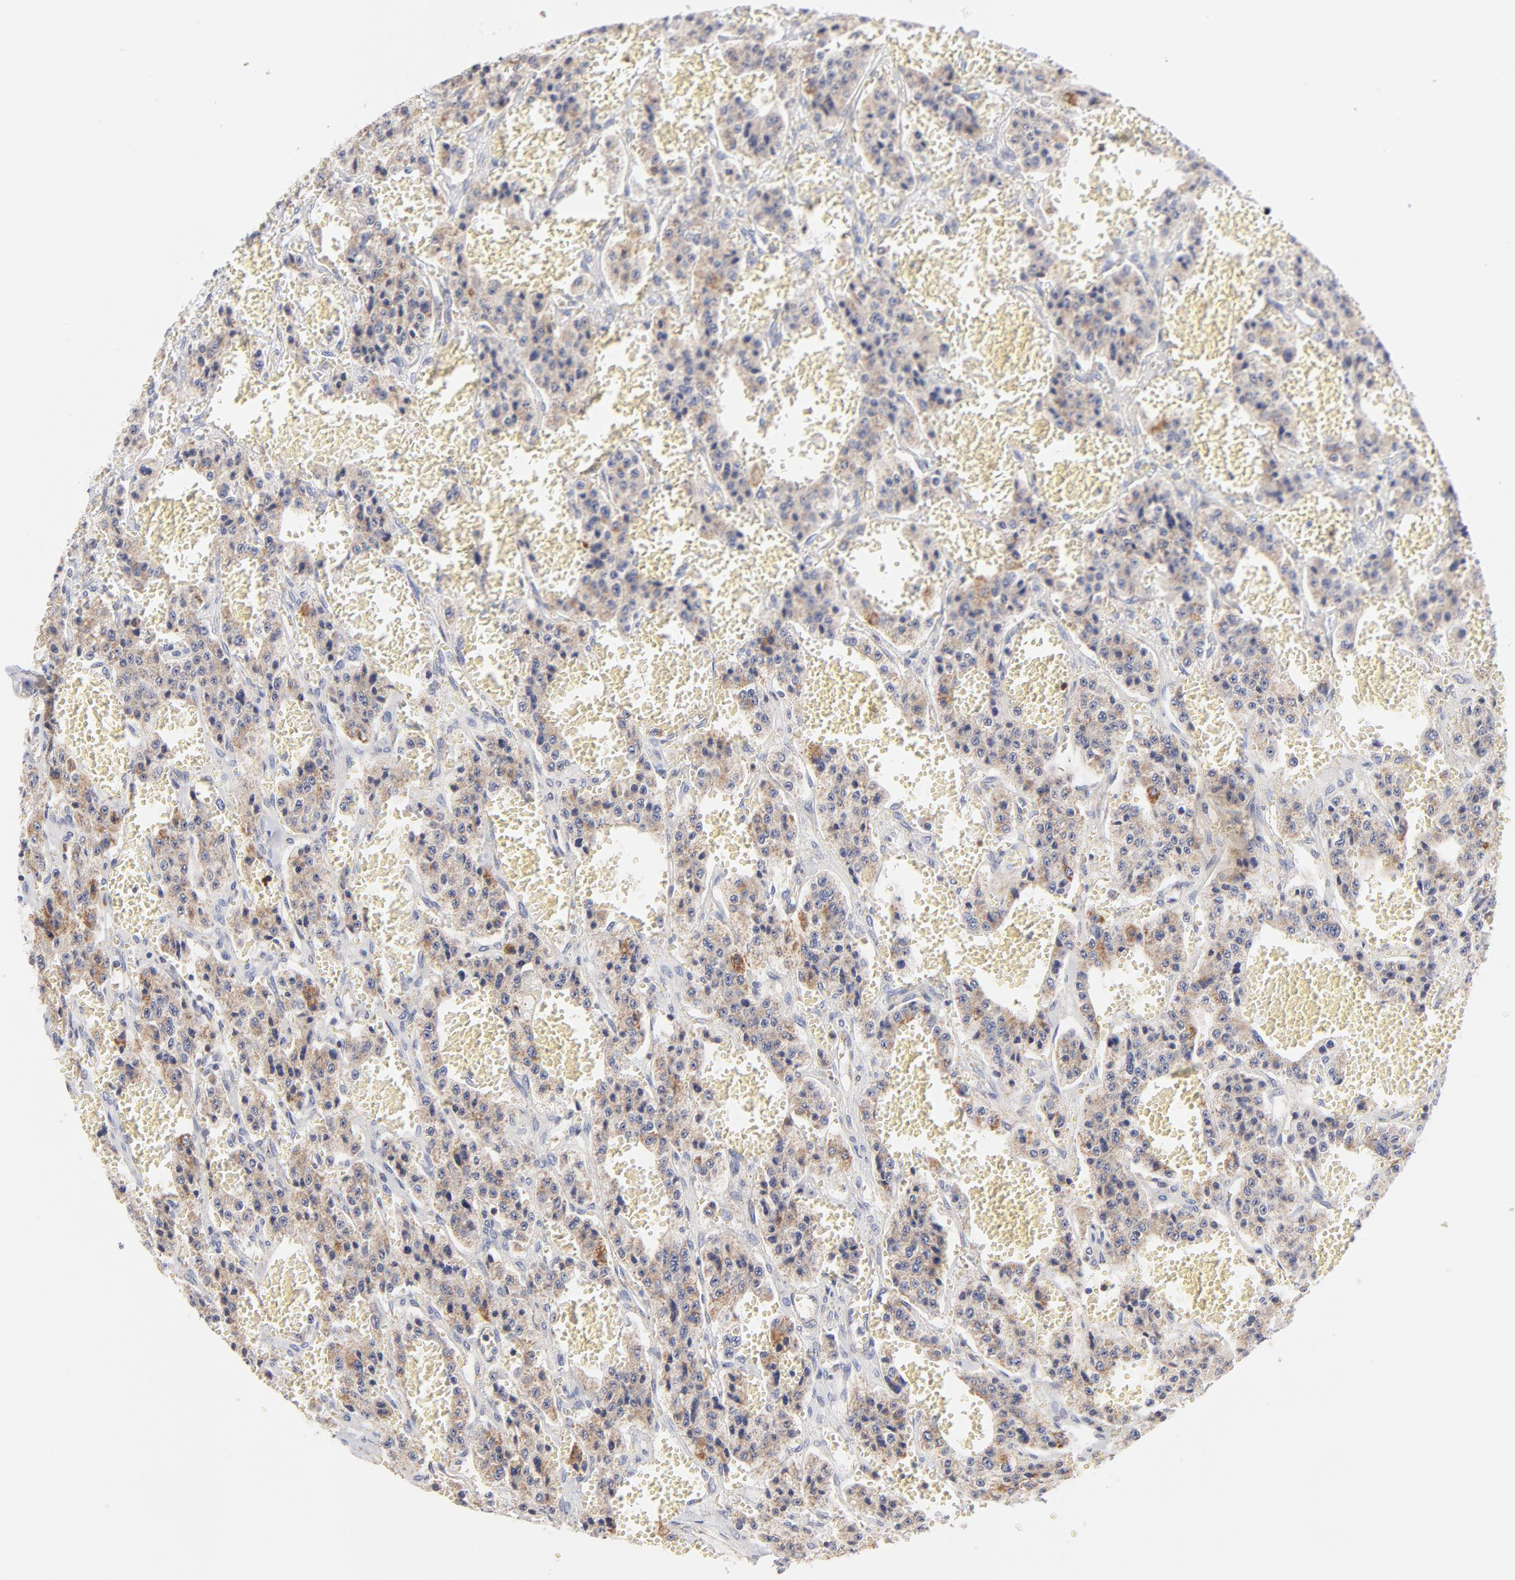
{"staining": {"intensity": "weak", "quantity": "<25%", "location": "cytoplasmic/membranous"}, "tissue": "carcinoid", "cell_type": "Tumor cells", "image_type": "cancer", "snomed": [{"axis": "morphology", "description": "Carcinoid, malignant, NOS"}, {"axis": "topography", "description": "Small intestine"}], "caption": "An immunohistochemistry micrograph of carcinoid (malignant) is shown. There is no staining in tumor cells of carcinoid (malignant). (Stains: DAB immunohistochemistry with hematoxylin counter stain, Microscopy: brightfield microscopy at high magnification).", "gene": "TIMM8A", "patient": {"sex": "male", "age": 52}}